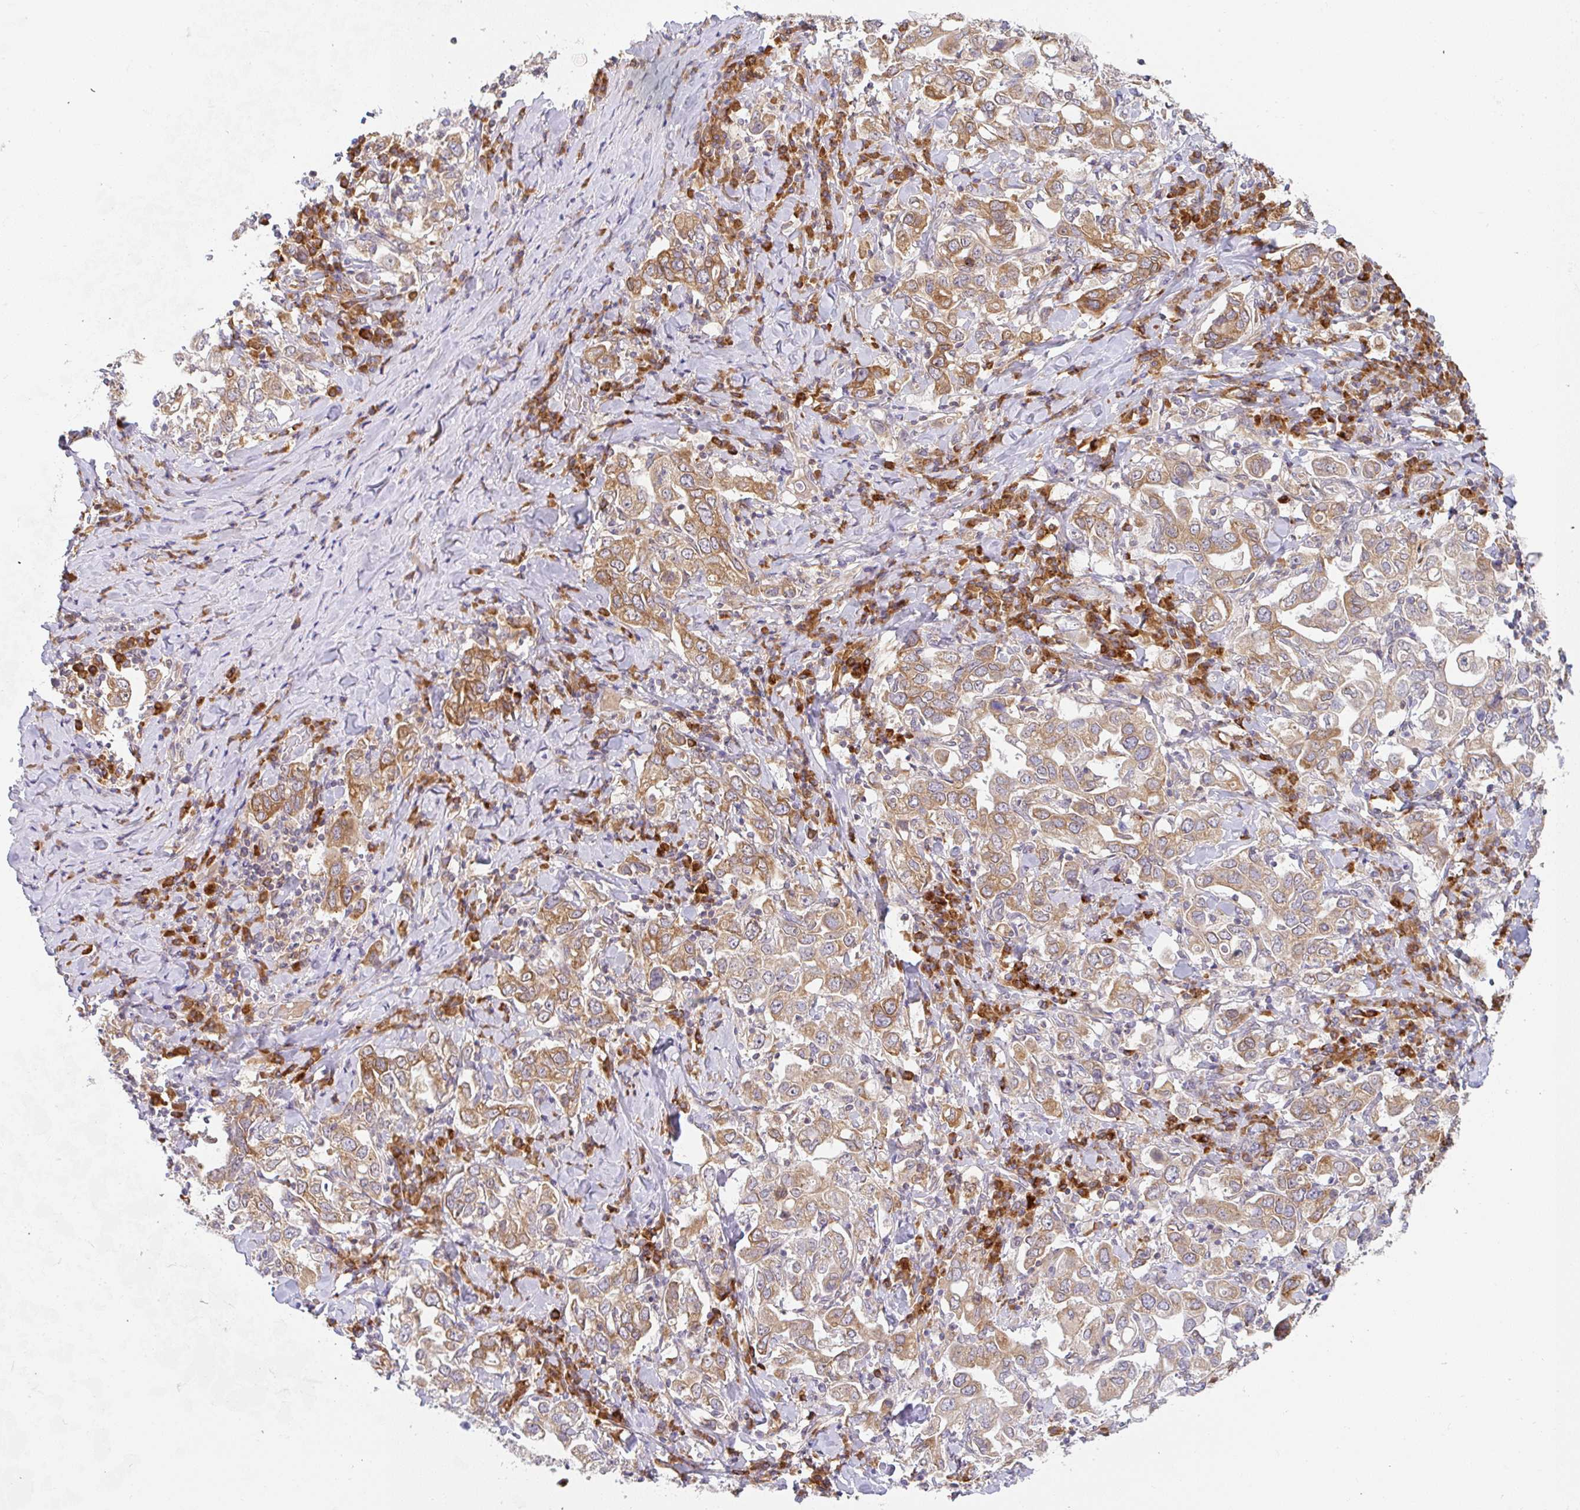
{"staining": {"intensity": "moderate", "quantity": ">75%", "location": "cytoplasmic/membranous"}, "tissue": "stomach cancer", "cell_type": "Tumor cells", "image_type": "cancer", "snomed": [{"axis": "morphology", "description": "Adenocarcinoma, NOS"}, {"axis": "topography", "description": "Stomach, upper"}], "caption": "Human stomach cancer stained for a protein (brown) shows moderate cytoplasmic/membranous positive positivity in approximately >75% of tumor cells.", "gene": "DERL2", "patient": {"sex": "male", "age": 62}}